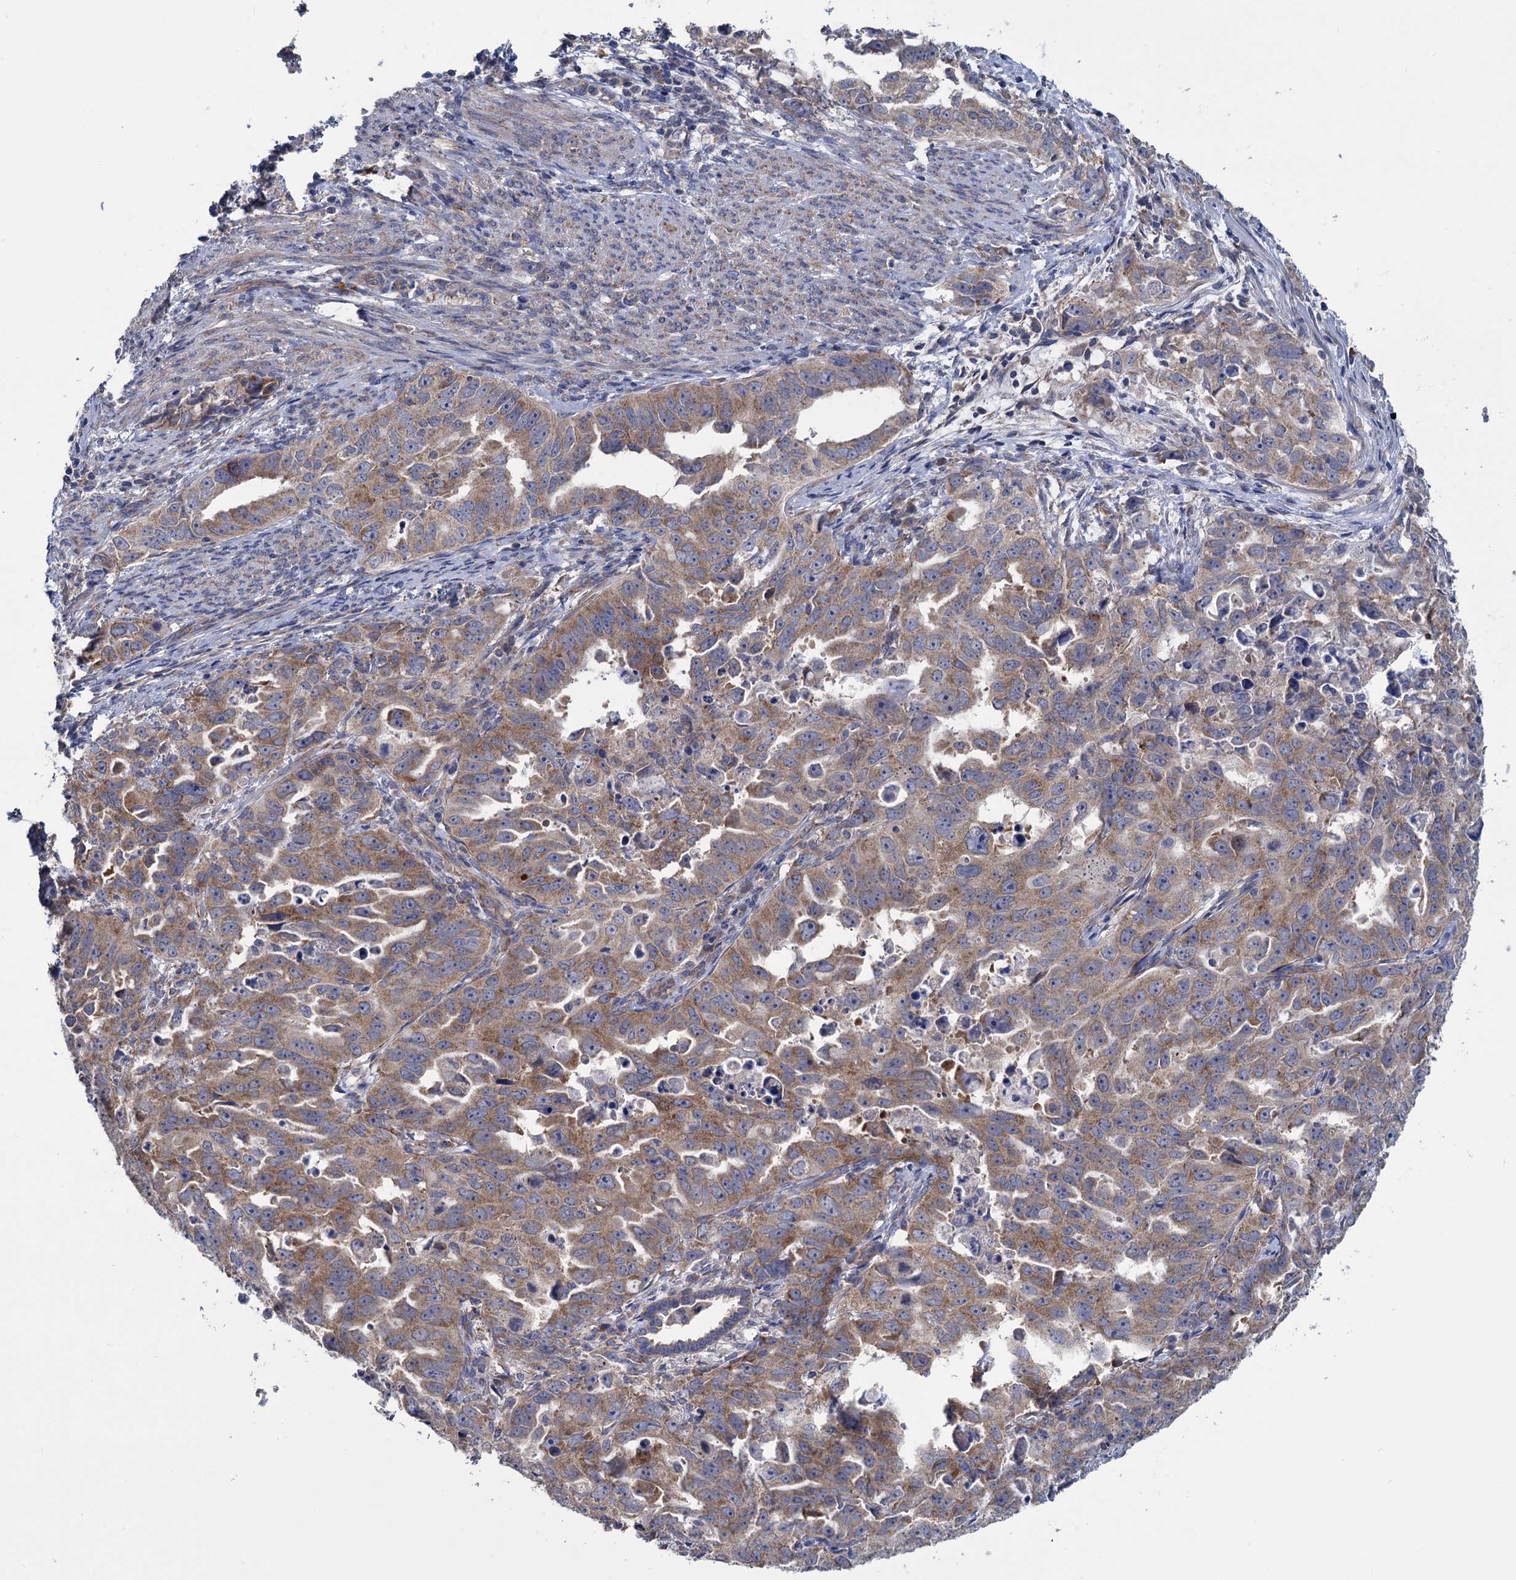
{"staining": {"intensity": "moderate", "quantity": ">75%", "location": "cytoplasmic/membranous"}, "tissue": "endometrial cancer", "cell_type": "Tumor cells", "image_type": "cancer", "snomed": [{"axis": "morphology", "description": "Adenocarcinoma, NOS"}, {"axis": "topography", "description": "Endometrium"}], "caption": "Tumor cells display medium levels of moderate cytoplasmic/membranous staining in about >75% of cells in endometrial cancer.", "gene": "GSTM2", "patient": {"sex": "female", "age": 65}}